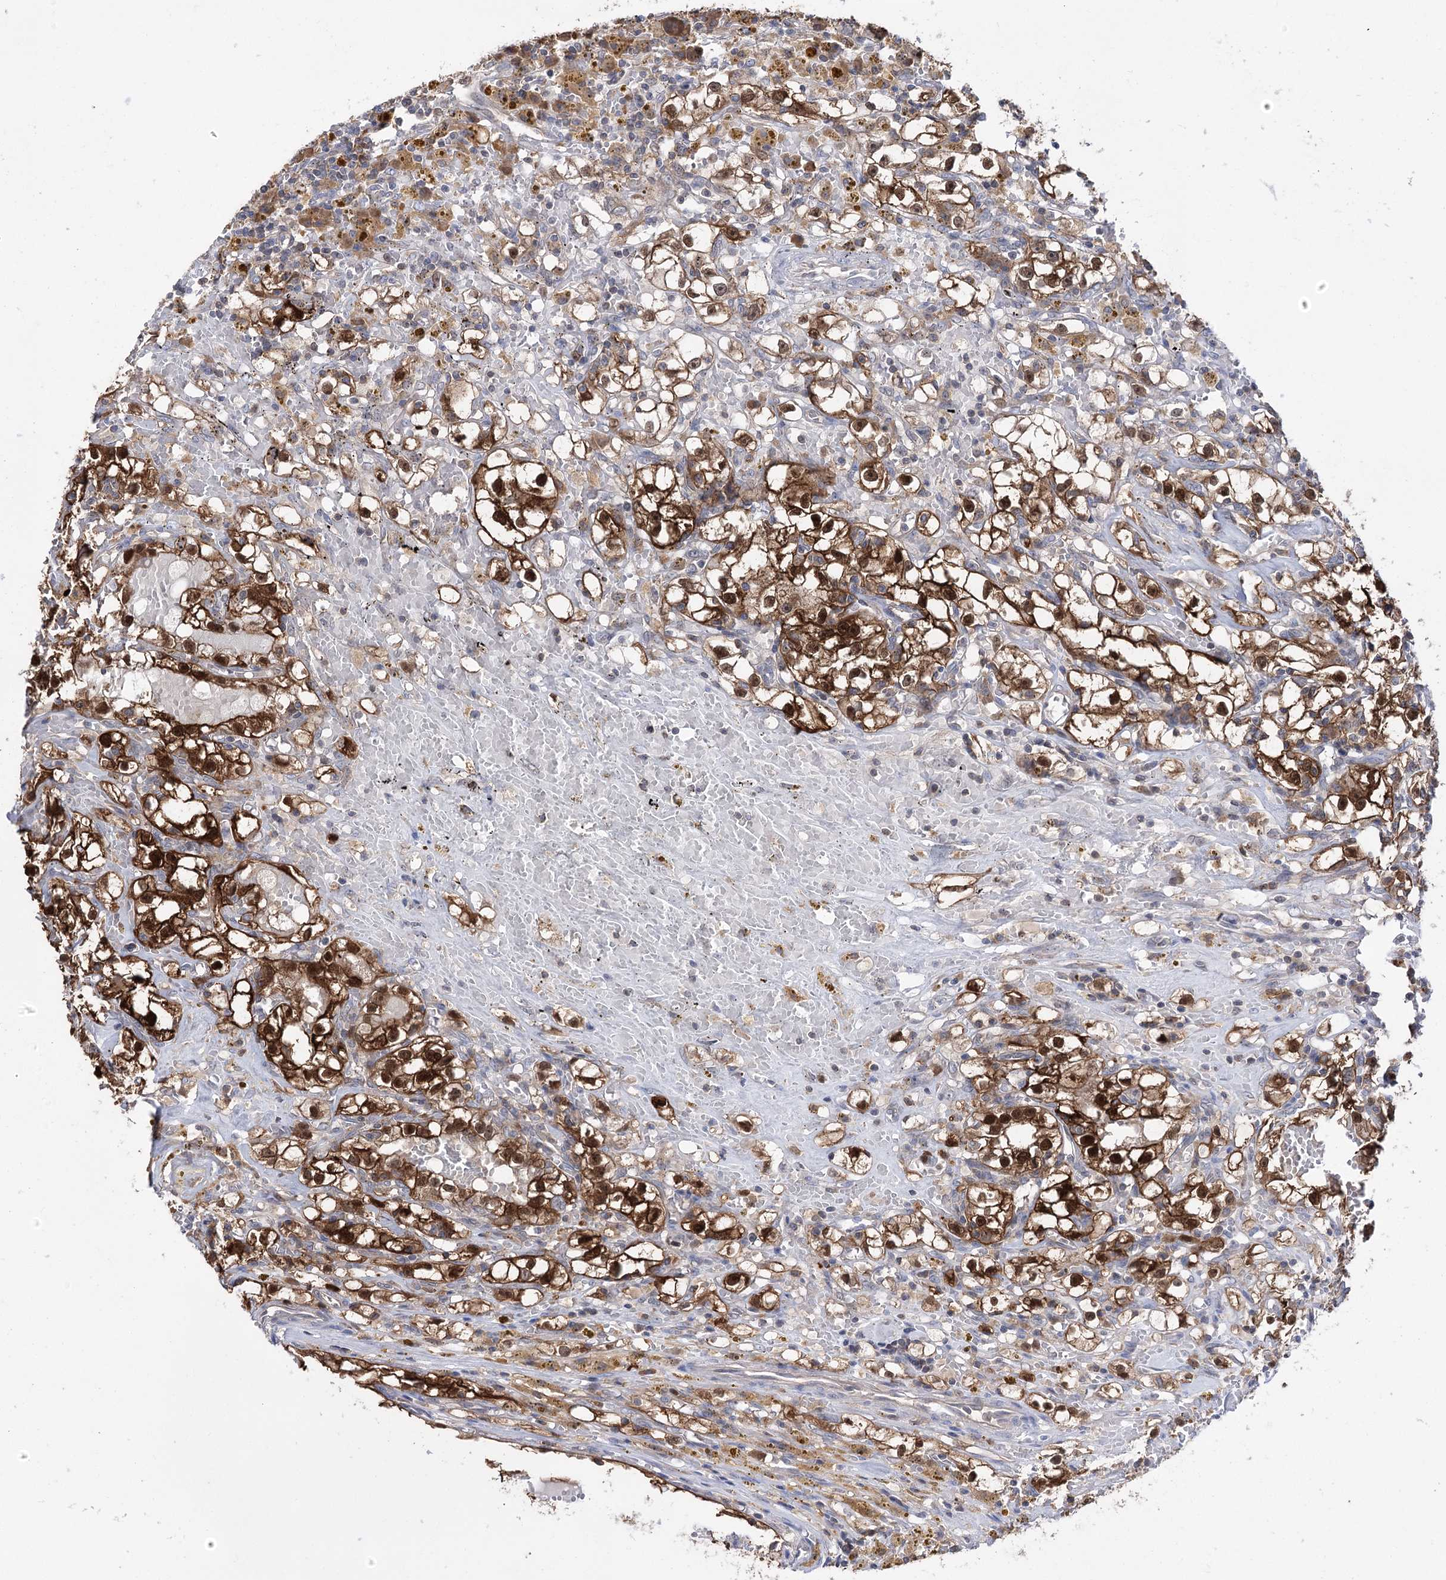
{"staining": {"intensity": "strong", "quantity": ">75%", "location": "cytoplasmic/membranous,nuclear"}, "tissue": "renal cancer", "cell_type": "Tumor cells", "image_type": "cancer", "snomed": [{"axis": "morphology", "description": "Adenocarcinoma, NOS"}, {"axis": "topography", "description": "Kidney"}], "caption": "The immunohistochemical stain shows strong cytoplasmic/membranous and nuclear staining in tumor cells of renal cancer (adenocarcinoma) tissue.", "gene": "PTER", "patient": {"sex": "male", "age": 56}}